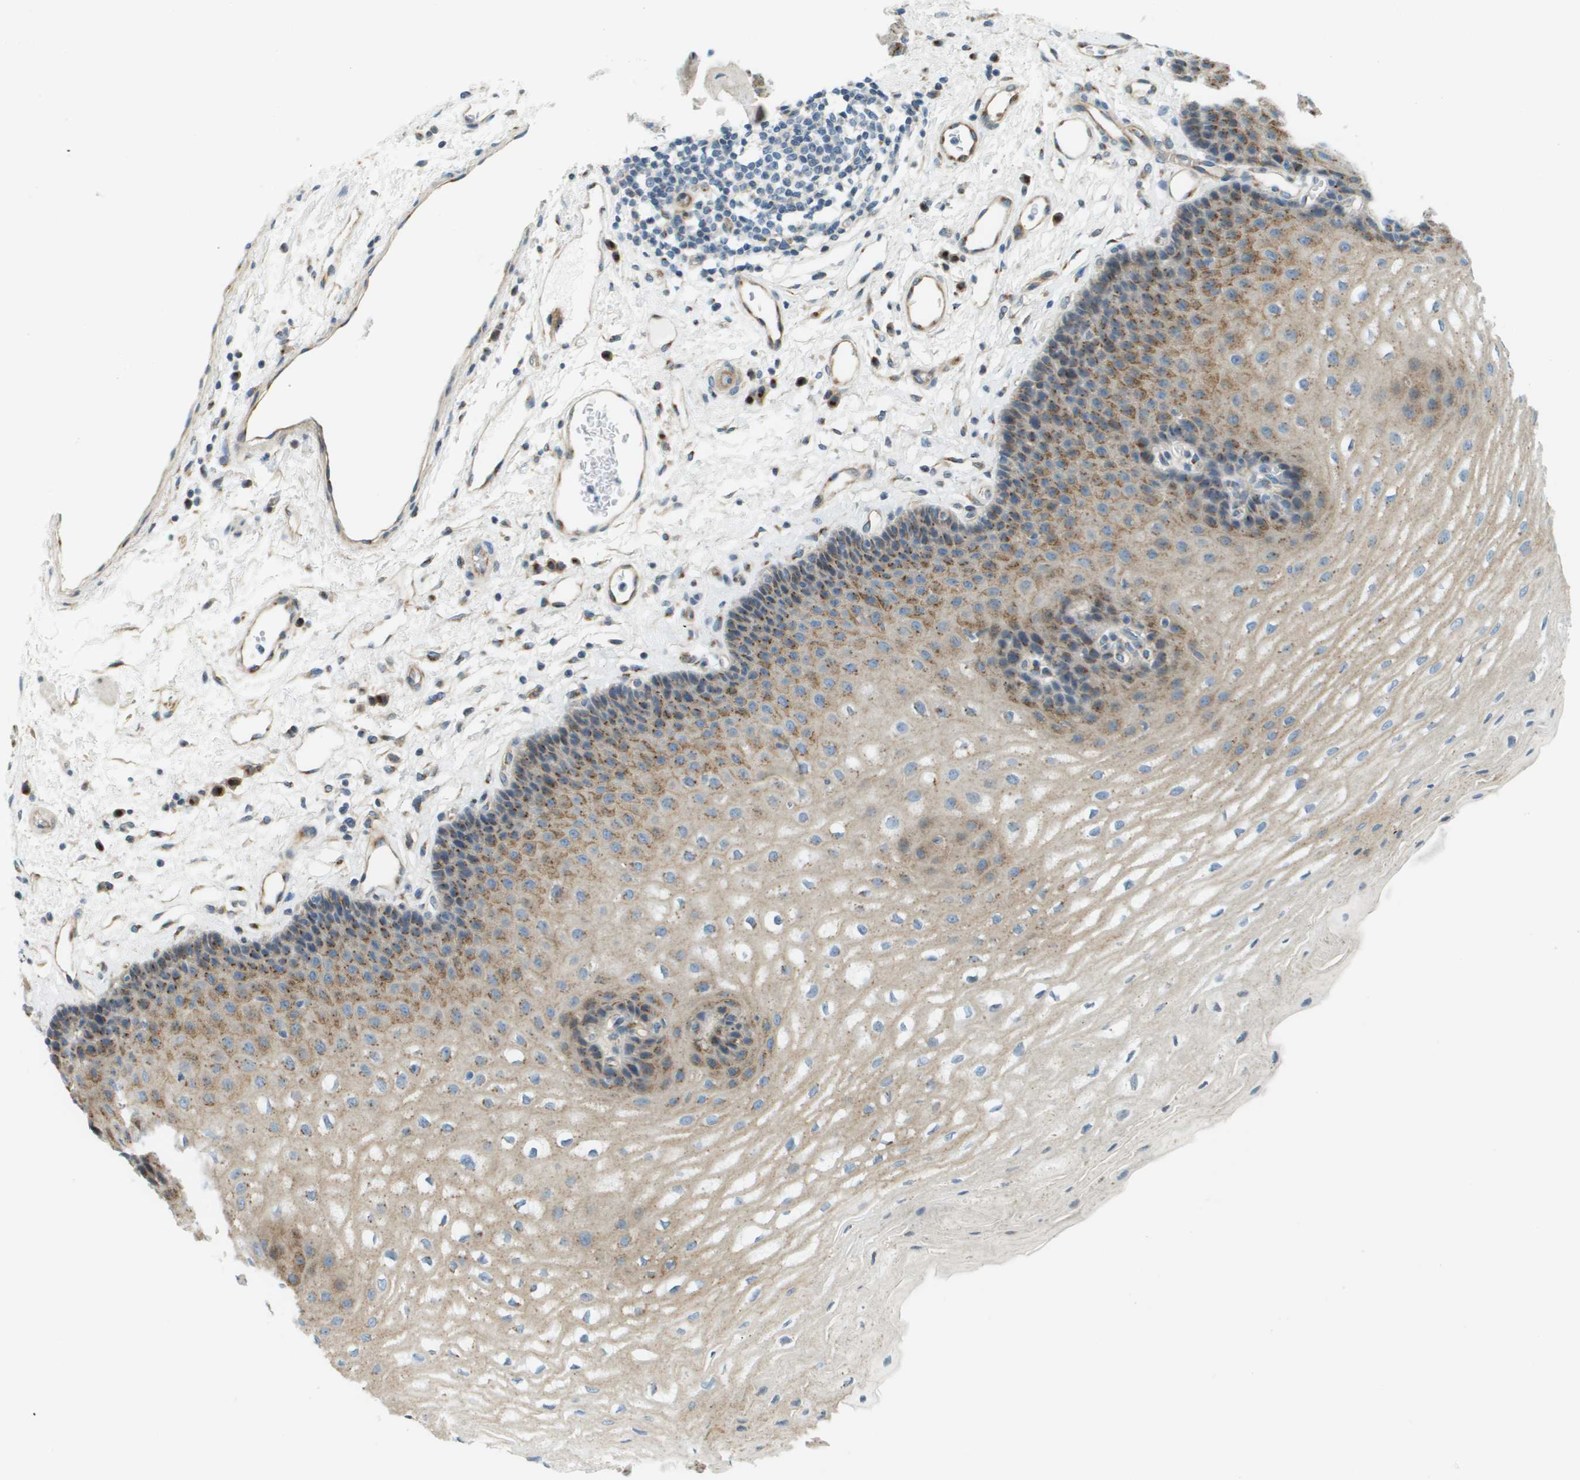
{"staining": {"intensity": "moderate", "quantity": ">75%", "location": "cytoplasmic/membranous"}, "tissue": "esophagus", "cell_type": "Squamous epithelial cells", "image_type": "normal", "snomed": [{"axis": "morphology", "description": "Normal tissue, NOS"}, {"axis": "topography", "description": "Esophagus"}], "caption": "Human esophagus stained with a brown dye demonstrates moderate cytoplasmic/membranous positive staining in about >75% of squamous epithelial cells.", "gene": "ACBD3", "patient": {"sex": "male", "age": 54}}